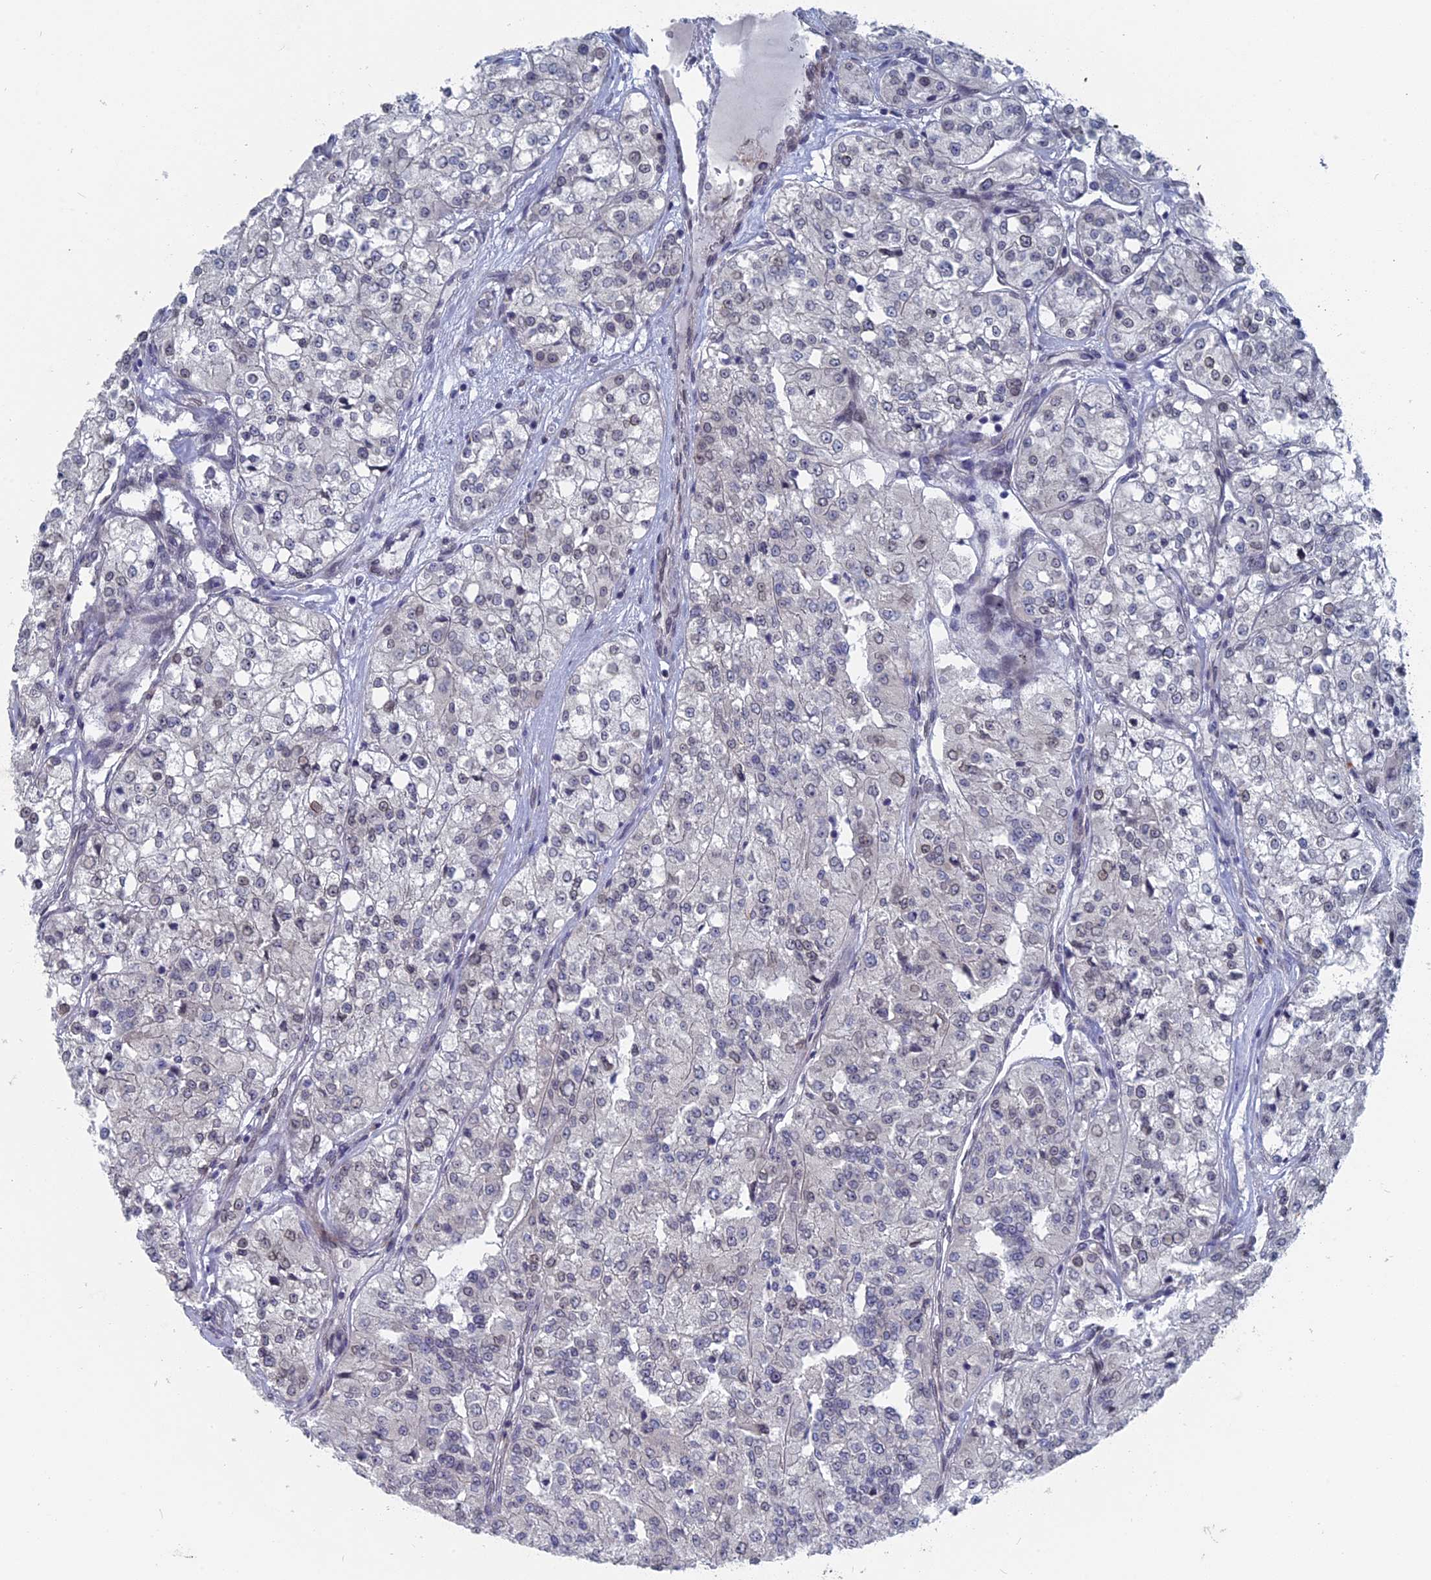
{"staining": {"intensity": "negative", "quantity": "none", "location": "none"}, "tissue": "renal cancer", "cell_type": "Tumor cells", "image_type": "cancer", "snomed": [{"axis": "morphology", "description": "Adenocarcinoma, NOS"}, {"axis": "topography", "description": "Kidney"}], "caption": "A high-resolution histopathology image shows immunohistochemistry staining of adenocarcinoma (renal), which displays no significant expression in tumor cells.", "gene": "MTRF1", "patient": {"sex": "female", "age": 63}}